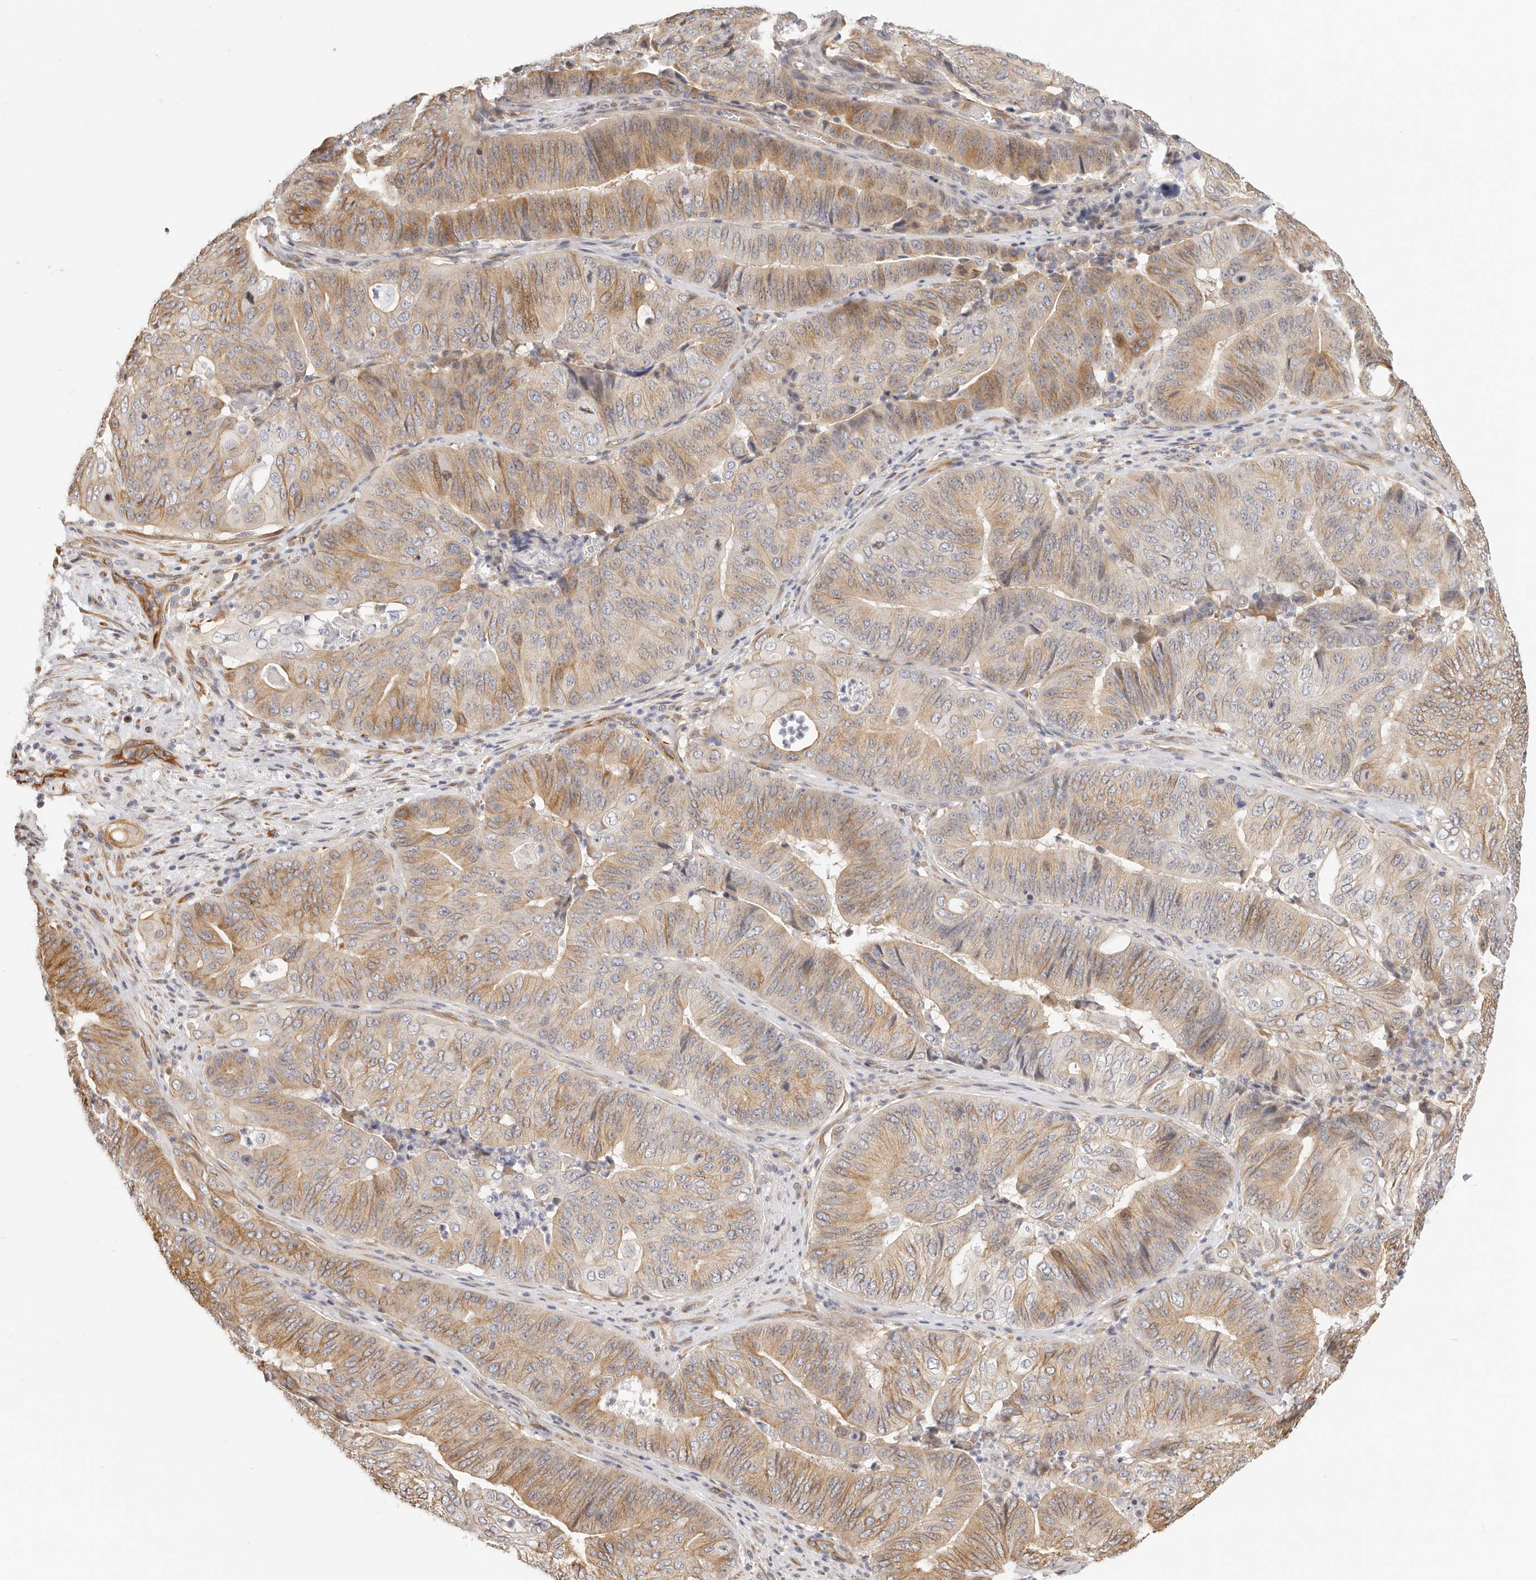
{"staining": {"intensity": "moderate", "quantity": ">75%", "location": "cytoplasmic/membranous"}, "tissue": "pancreatic cancer", "cell_type": "Tumor cells", "image_type": "cancer", "snomed": [{"axis": "morphology", "description": "Adenocarcinoma, NOS"}, {"axis": "topography", "description": "Pancreas"}], "caption": "This histopathology image shows adenocarcinoma (pancreatic) stained with IHC to label a protein in brown. The cytoplasmic/membranous of tumor cells show moderate positivity for the protein. Nuclei are counter-stained blue.", "gene": "DTNBP1", "patient": {"sex": "female", "age": 77}}